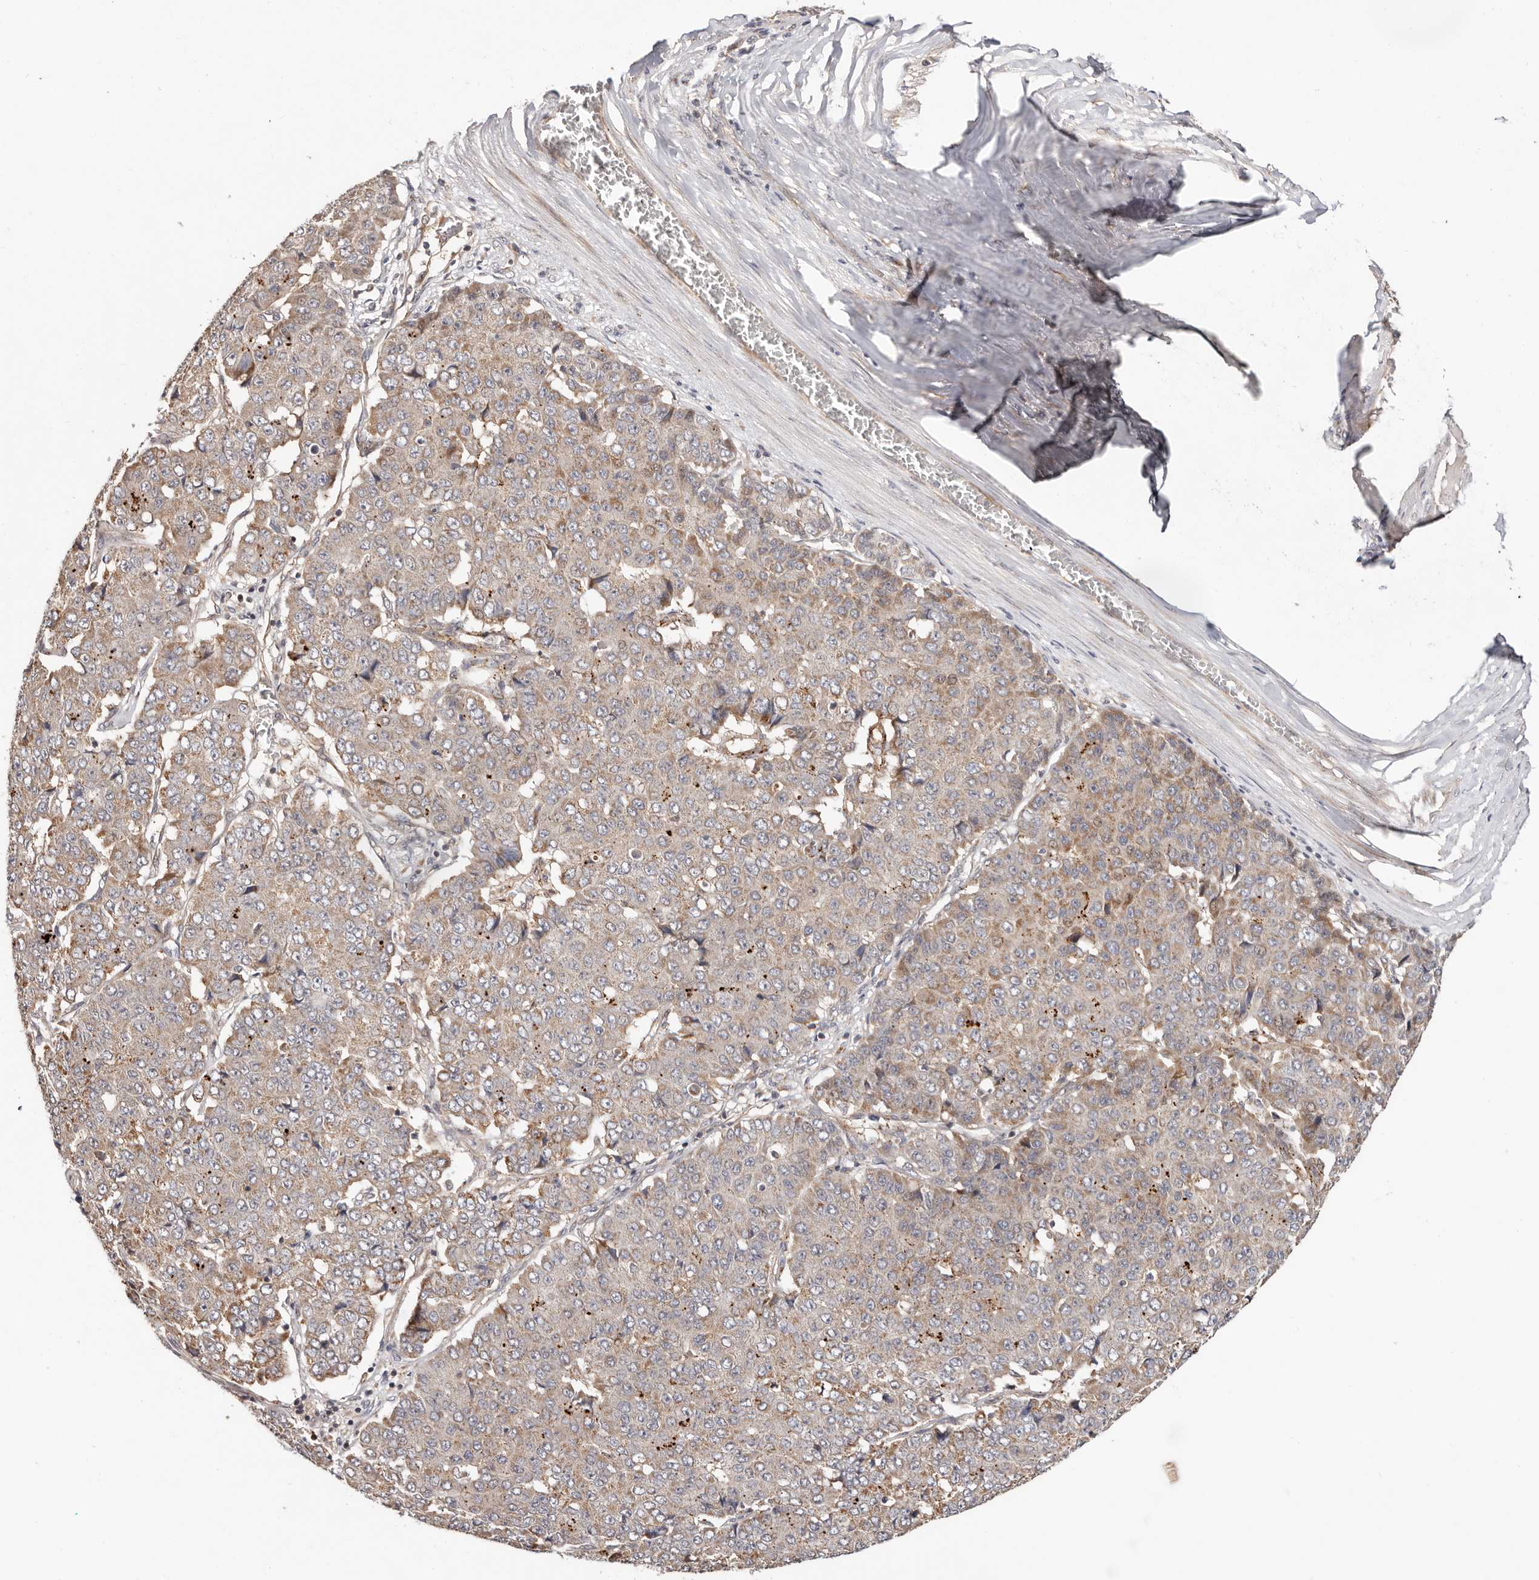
{"staining": {"intensity": "weak", "quantity": "25%-75%", "location": "cytoplasmic/membranous"}, "tissue": "pancreatic cancer", "cell_type": "Tumor cells", "image_type": "cancer", "snomed": [{"axis": "morphology", "description": "Adenocarcinoma, NOS"}, {"axis": "topography", "description": "Pancreas"}], "caption": "Immunohistochemical staining of pancreatic cancer shows low levels of weak cytoplasmic/membranous staining in about 25%-75% of tumor cells.", "gene": "USP33", "patient": {"sex": "male", "age": 50}}